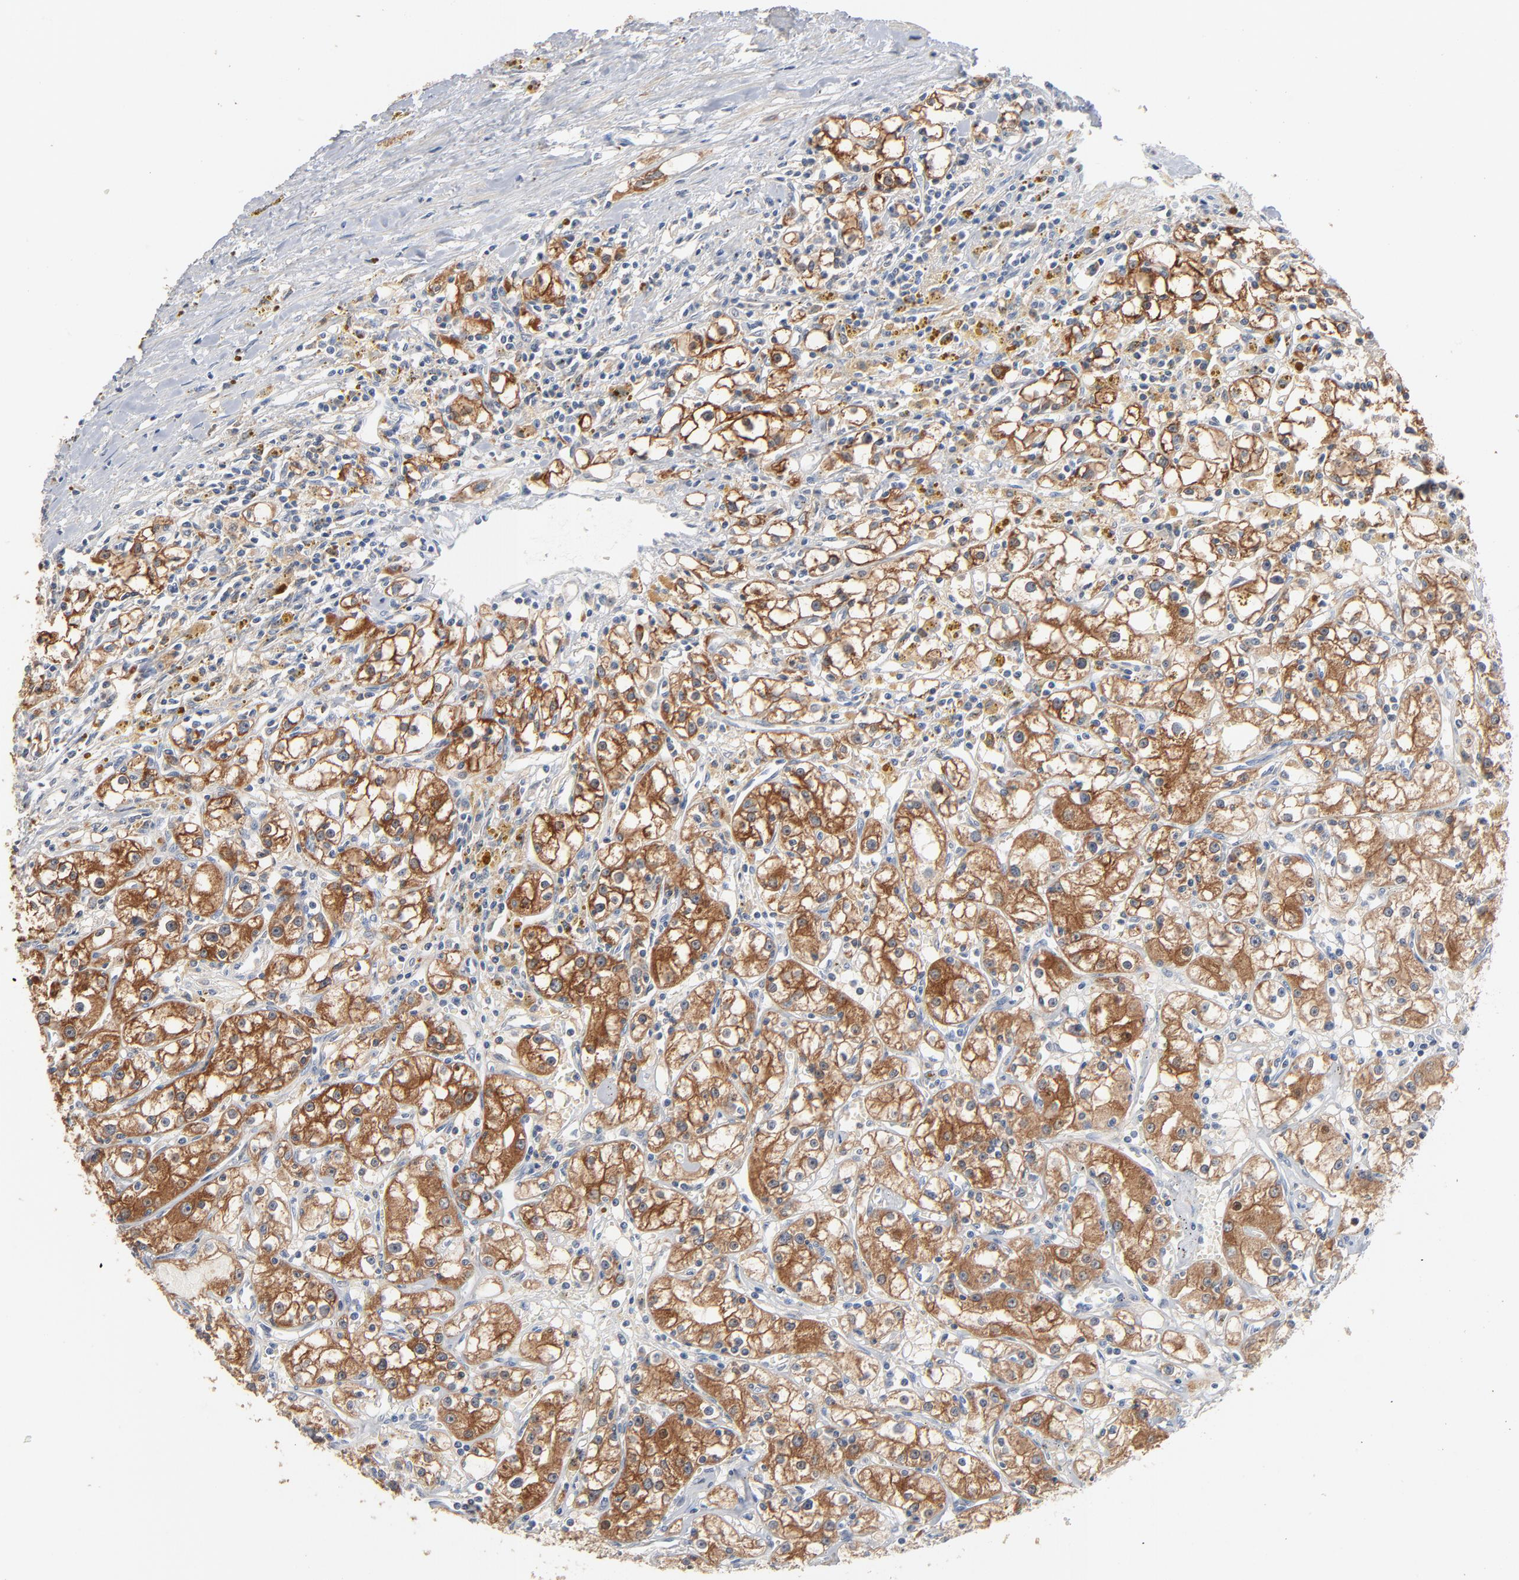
{"staining": {"intensity": "strong", "quantity": ">75%", "location": "cytoplasmic/membranous"}, "tissue": "renal cancer", "cell_type": "Tumor cells", "image_type": "cancer", "snomed": [{"axis": "morphology", "description": "Adenocarcinoma, NOS"}, {"axis": "topography", "description": "Kidney"}], "caption": "Strong cytoplasmic/membranous positivity is appreciated in approximately >75% of tumor cells in adenocarcinoma (renal).", "gene": "ZDHHC8", "patient": {"sex": "male", "age": 56}}